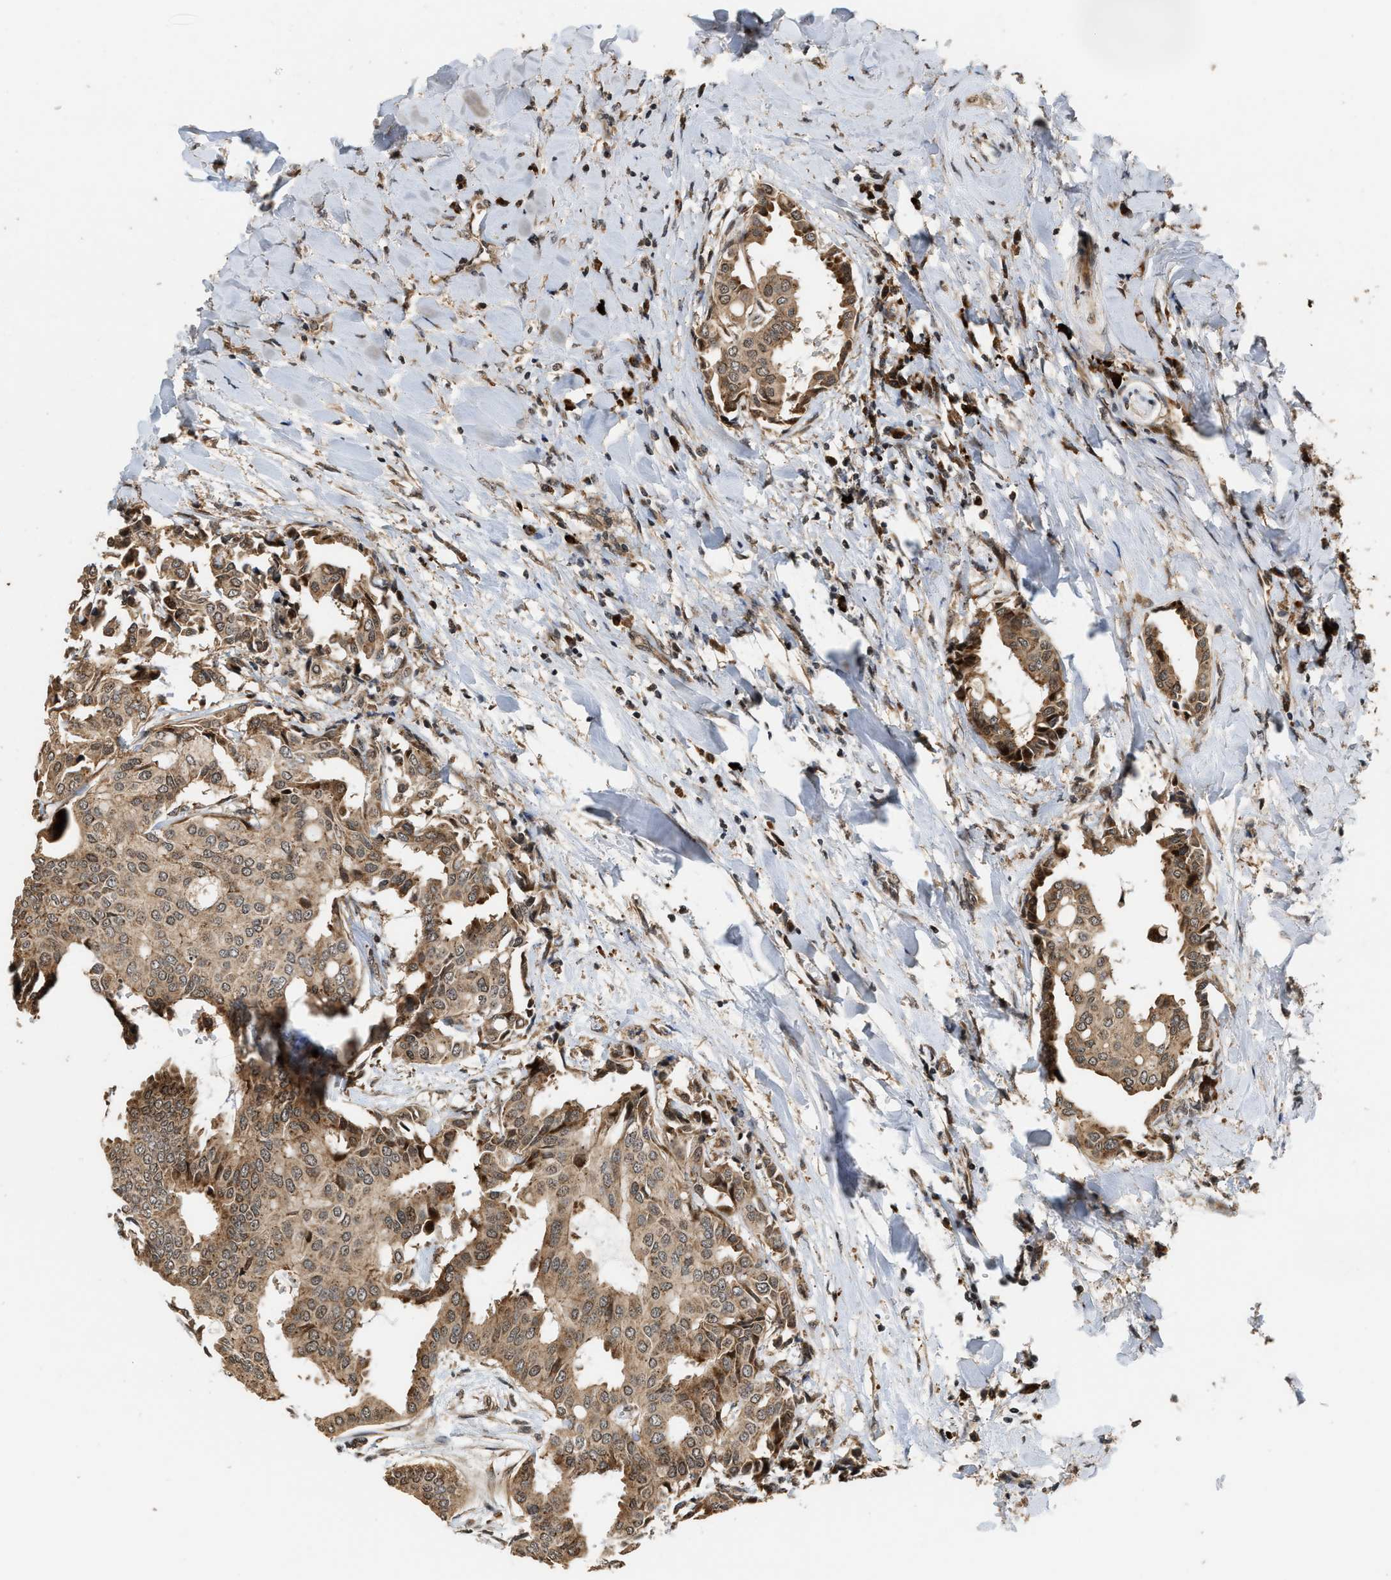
{"staining": {"intensity": "moderate", "quantity": ">75%", "location": "cytoplasmic/membranous"}, "tissue": "head and neck cancer", "cell_type": "Tumor cells", "image_type": "cancer", "snomed": [{"axis": "morphology", "description": "Adenocarcinoma, NOS"}, {"axis": "topography", "description": "Salivary gland"}, {"axis": "topography", "description": "Head-Neck"}], "caption": "An immunohistochemistry histopathology image of tumor tissue is shown. Protein staining in brown highlights moderate cytoplasmic/membranous positivity in head and neck adenocarcinoma within tumor cells. Nuclei are stained in blue.", "gene": "ELP2", "patient": {"sex": "female", "age": 59}}